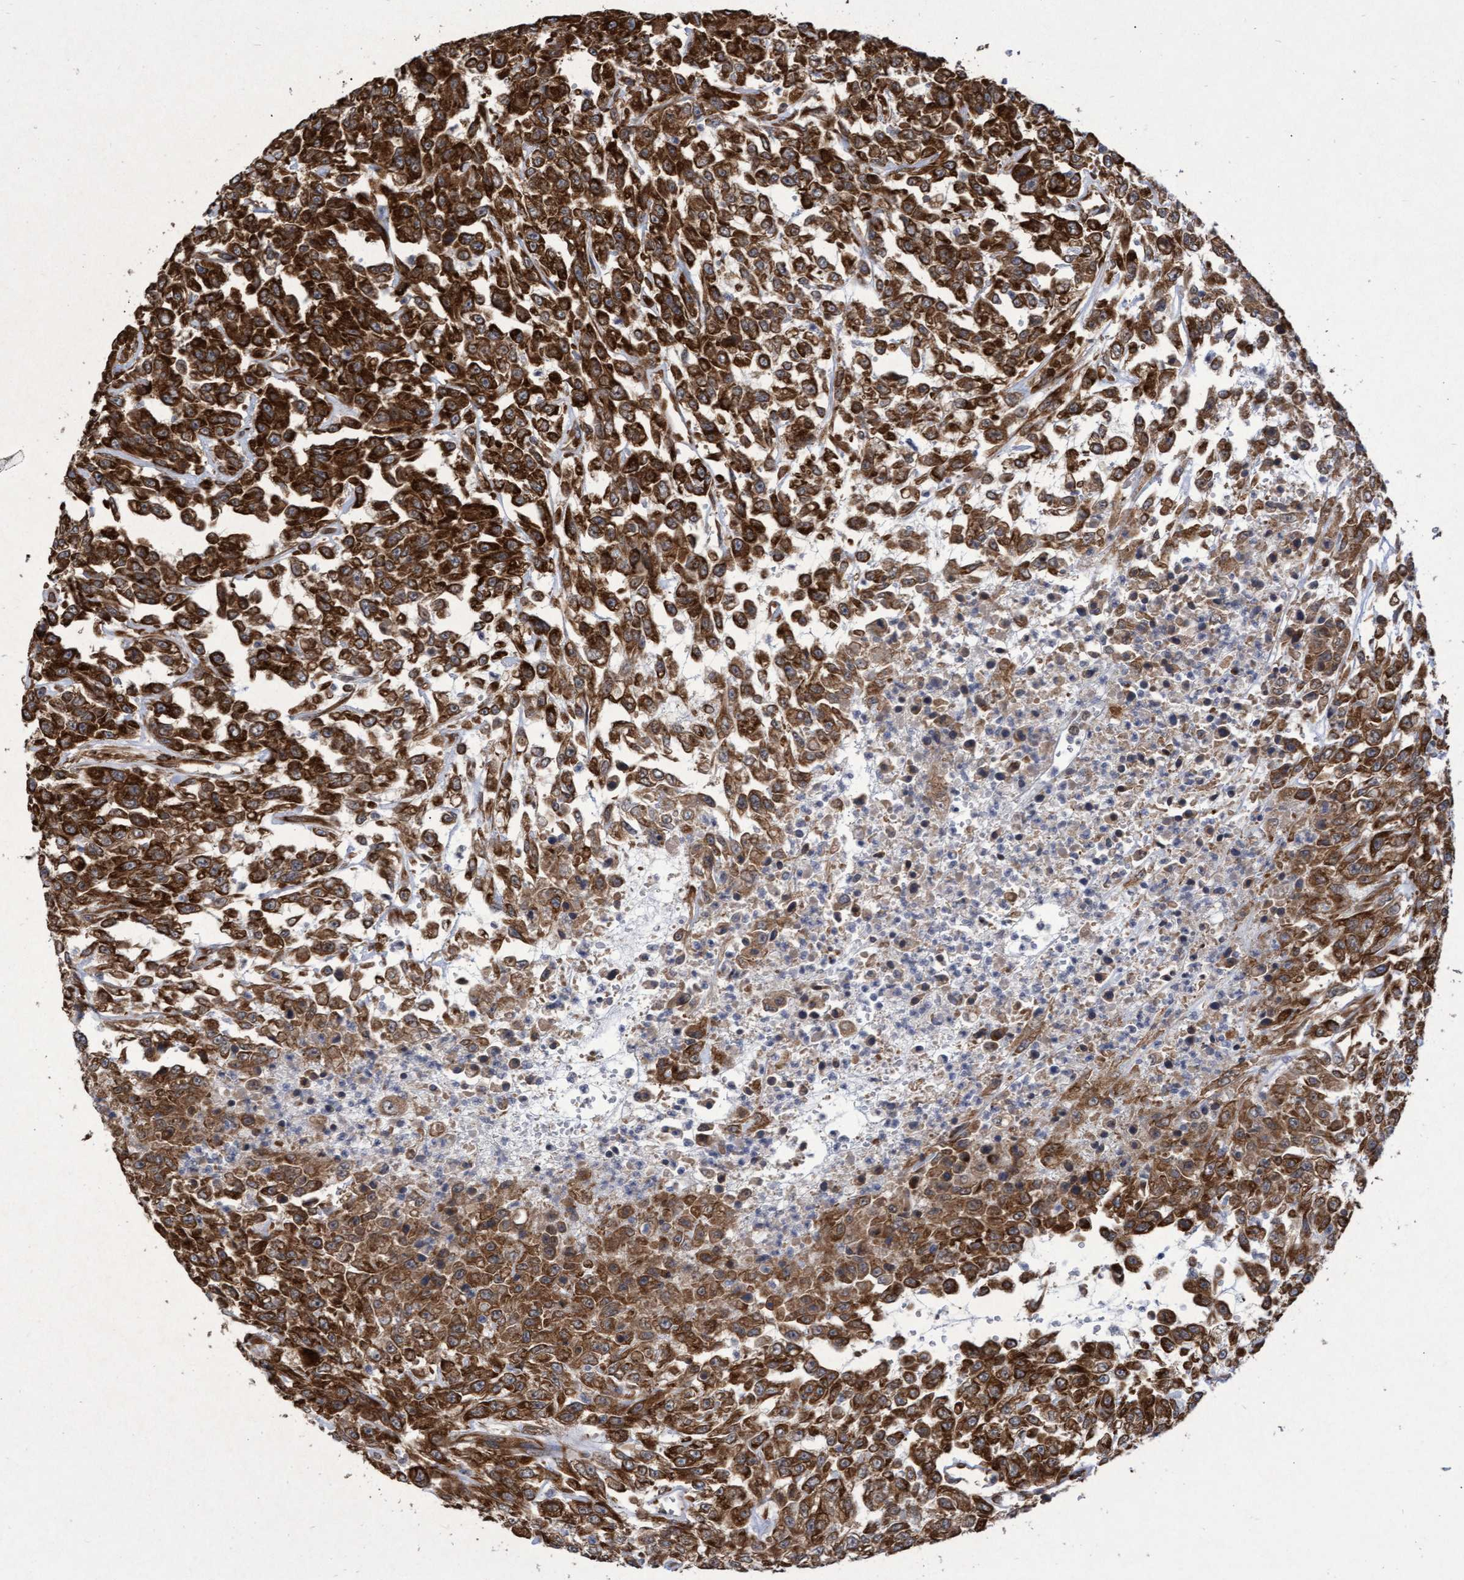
{"staining": {"intensity": "strong", "quantity": ">75%", "location": "cytoplasmic/membranous"}, "tissue": "urothelial cancer", "cell_type": "Tumor cells", "image_type": "cancer", "snomed": [{"axis": "morphology", "description": "Urothelial carcinoma, High grade"}, {"axis": "topography", "description": "Urinary bladder"}], "caption": "Immunohistochemistry histopathology image of urothelial carcinoma (high-grade) stained for a protein (brown), which reveals high levels of strong cytoplasmic/membranous staining in about >75% of tumor cells.", "gene": "ABCF2", "patient": {"sex": "male", "age": 46}}